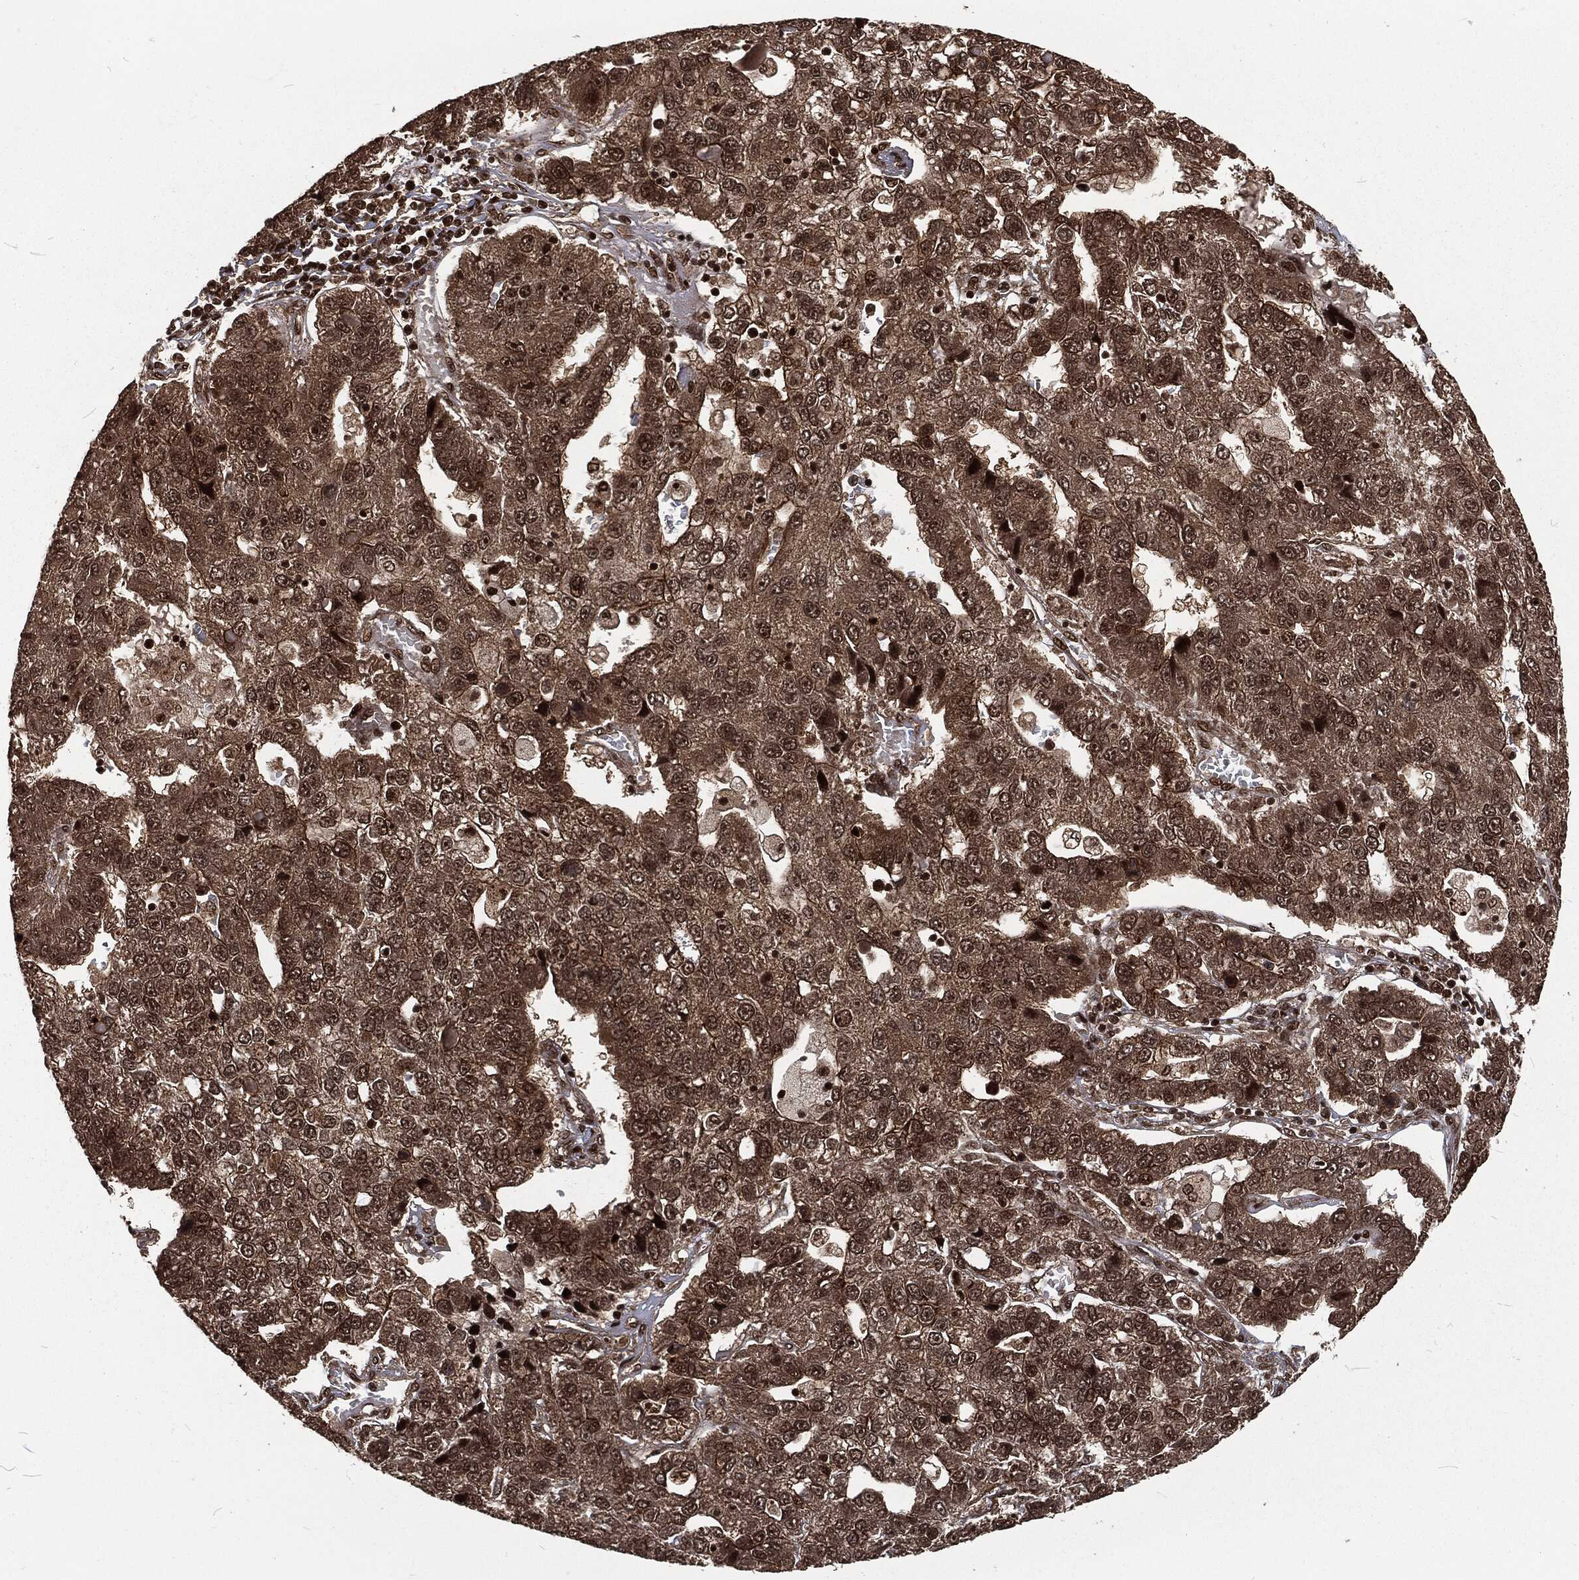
{"staining": {"intensity": "strong", "quantity": "25%-75%", "location": "cytoplasmic/membranous,nuclear"}, "tissue": "pancreatic cancer", "cell_type": "Tumor cells", "image_type": "cancer", "snomed": [{"axis": "morphology", "description": "Adenocarcinoma, NOS"}, {"axis": "topography", "description": "Pancreas"}], "caption": "A brown stain highlights strong cytoplasmic/membranous and nuclear staining of a protein in human pancreatic cancer (adenocarcinoma) tumor cells. The protein of interest is stained brown, and the nuclei are stained in blue (DAB (3,3'-diaminobenzidine) IHC with brightfield microscopy, high magnification).", "gene": "NGRN", "patient": {"sex": "female", "age": 61}}